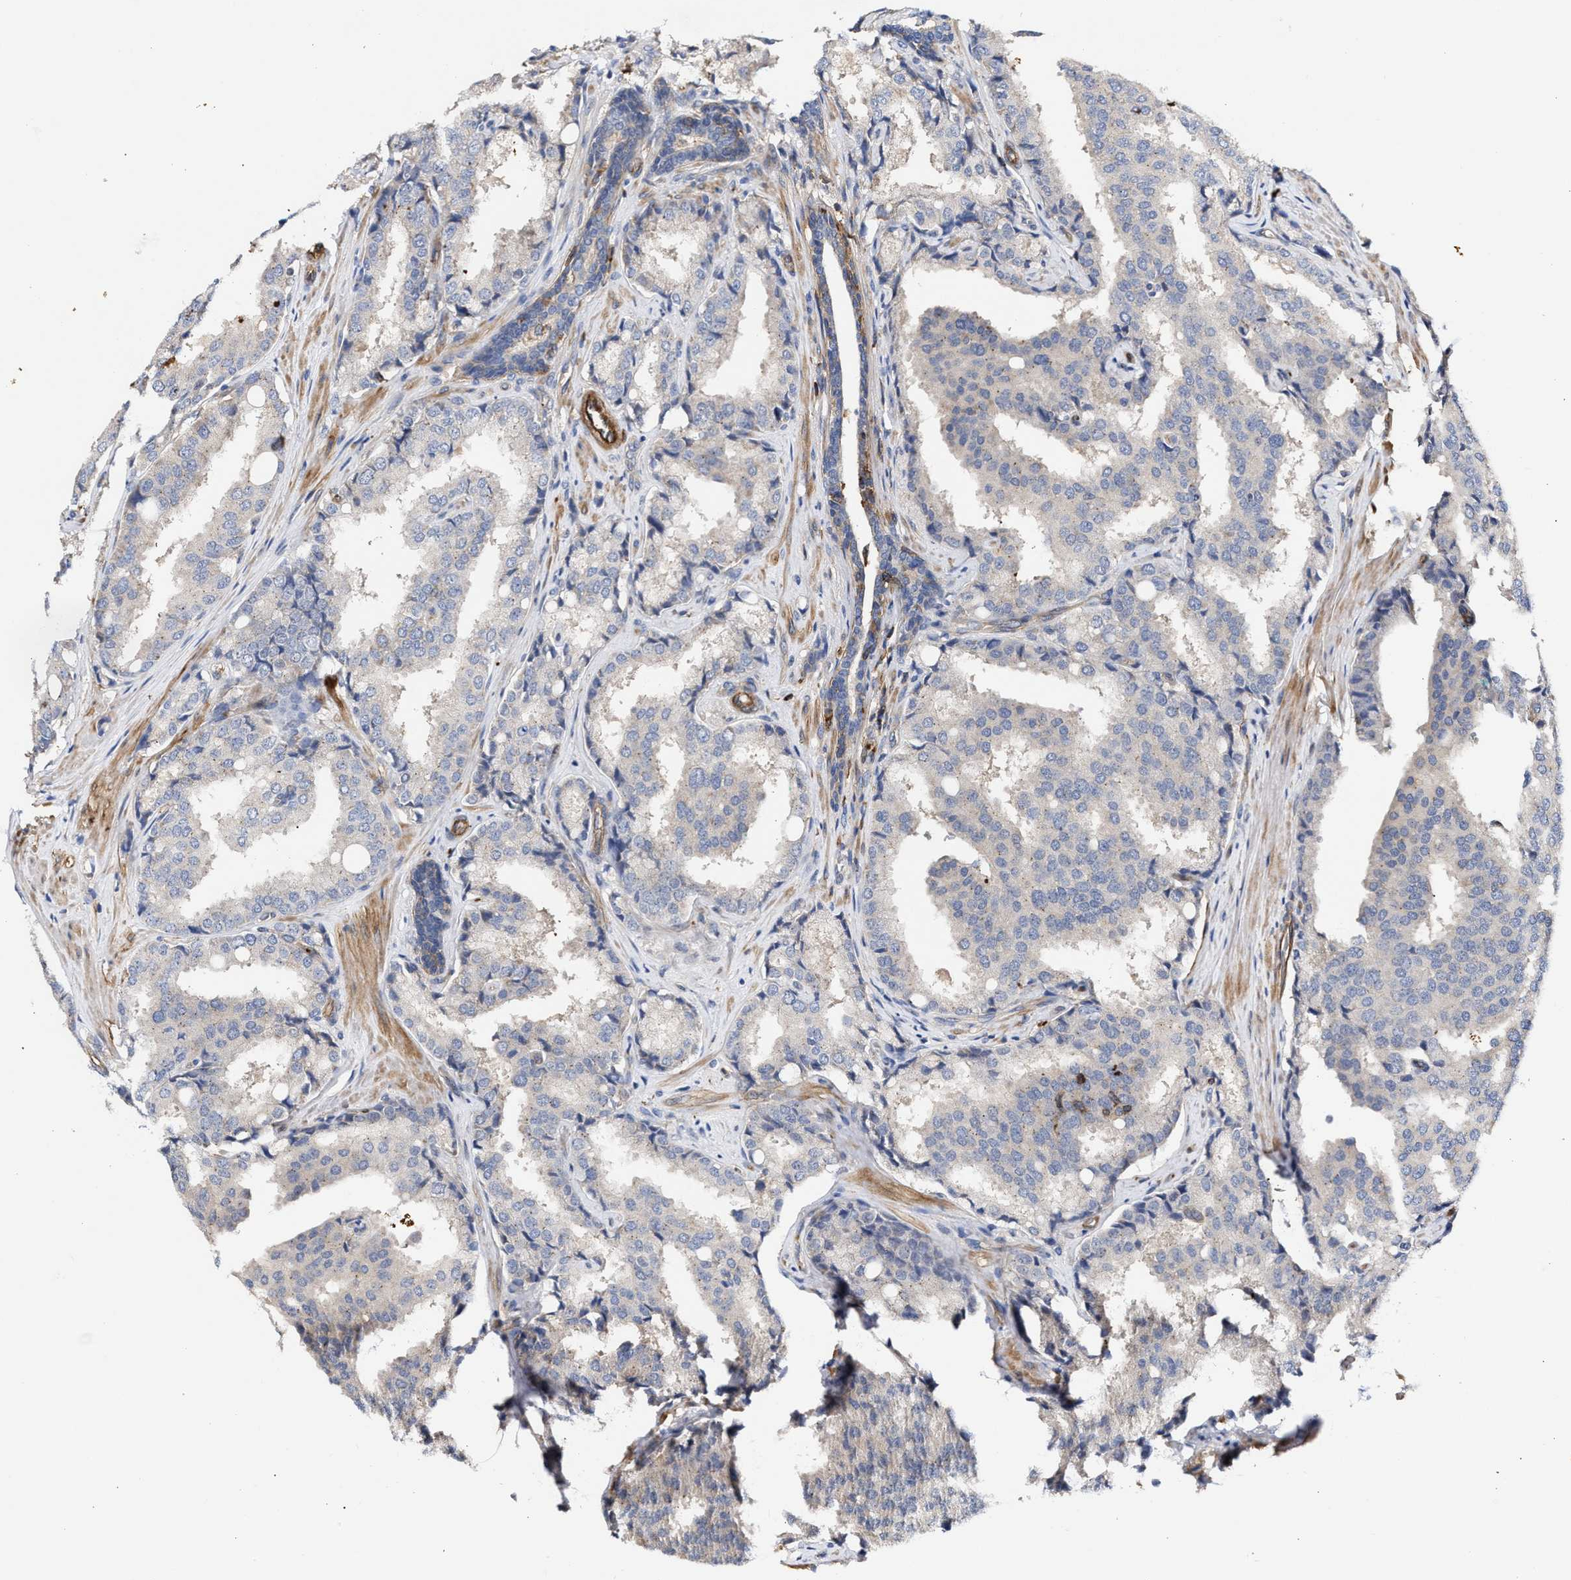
{"staining": {"intensity": "negative", "quantity": "none", "location": "none"}, "tissue": "prostate cancer", "cell_type": "Tumor cells", "image_type": "cancer", "snomed": [{"axis": "morphology", "description": "Adenocarcinoma, High grade"}, {"axis": "topography", "description": "Prostate"}], "caption": "There is no significant staining in tumor cells of high-grade adenocarcinoma (prostate).", "gene": "HS3ST5", "patient": {"sex": "male", "age": 50}}